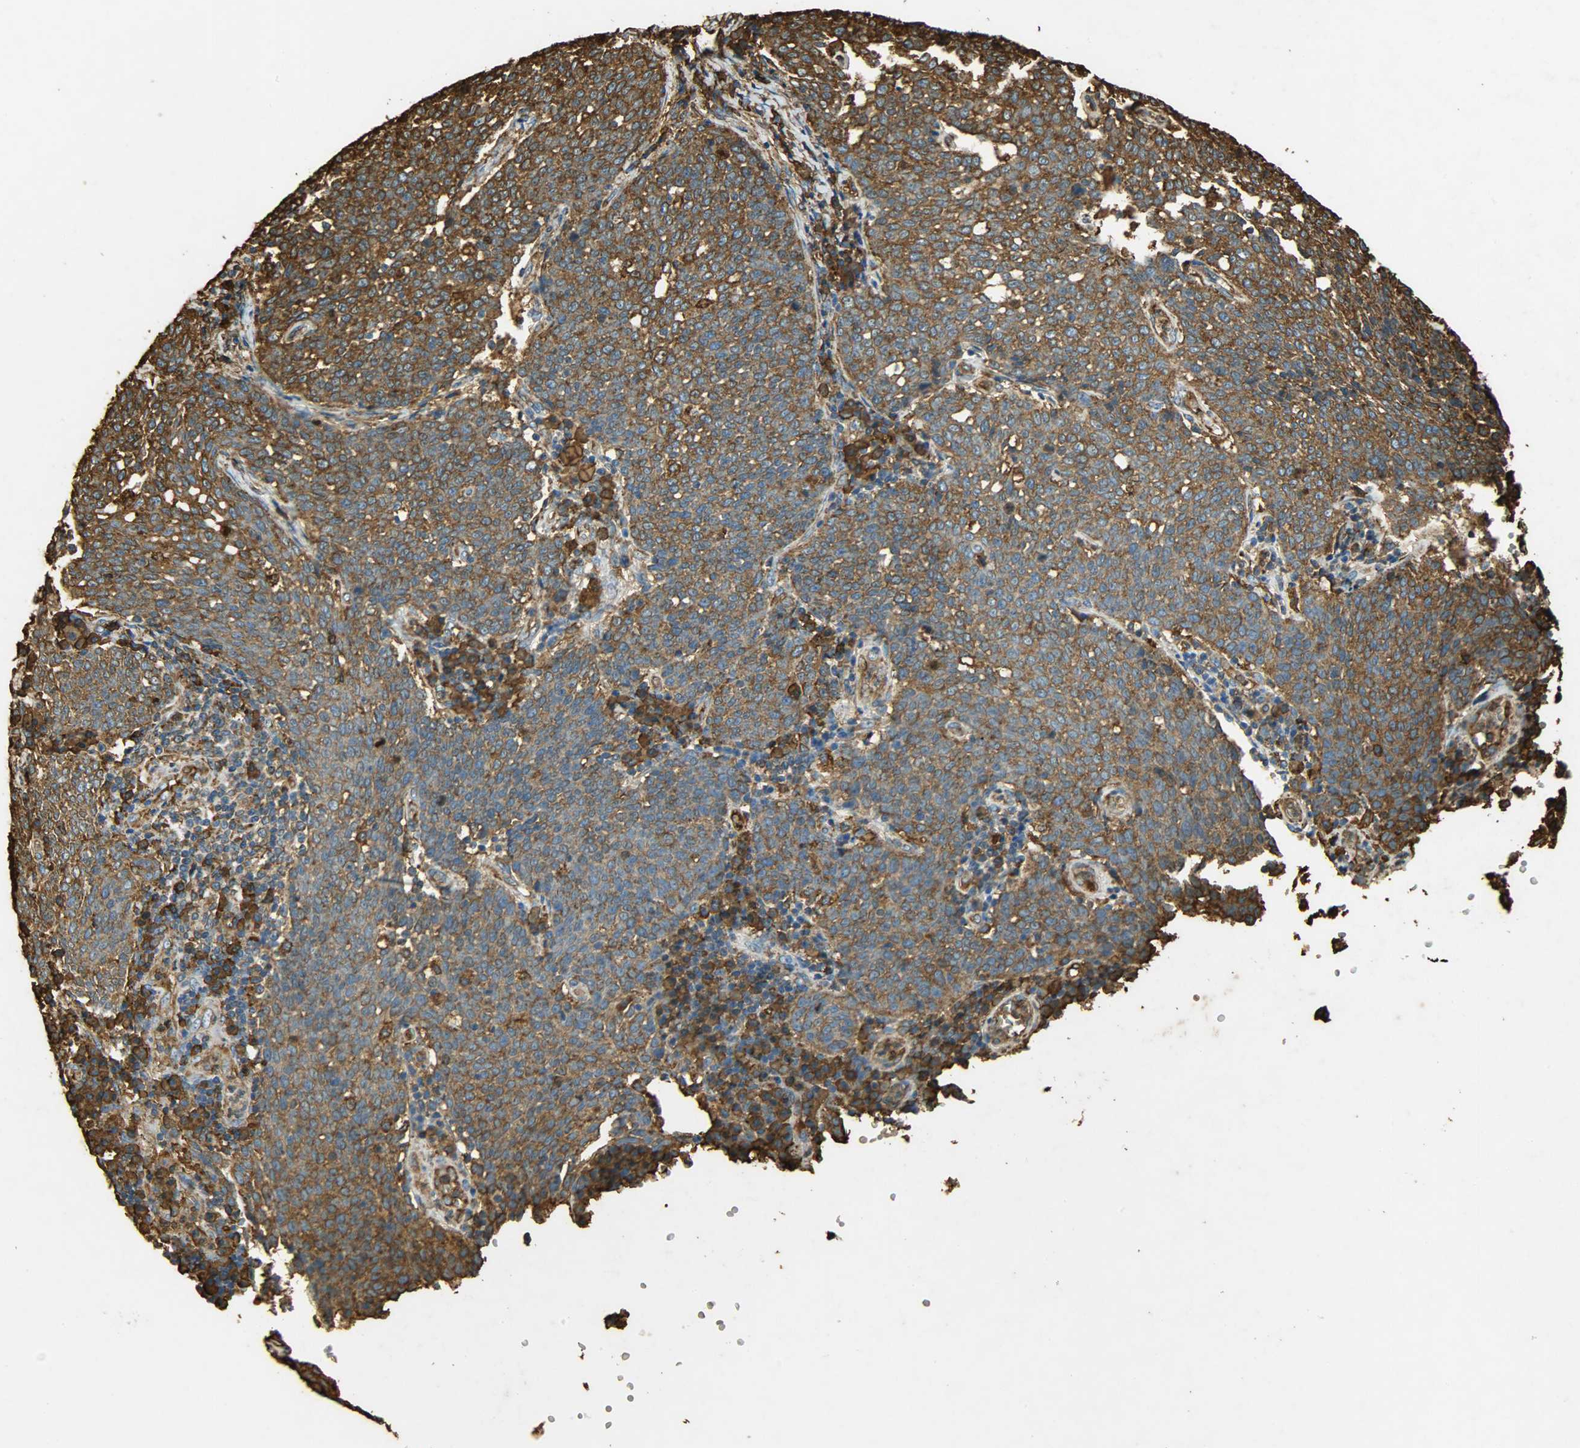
{"staining": {"intensity": "moderate", "quantity": ">75%", "location": "cytoplasmic/membranous"}, "tissue": "cervical cancer", "cell_type": "Tumor cells", "image_type": "cancer", "snomed": [{"axis": "morphology", "description": "Squamous cell carcinoma, NOS"}, {"axis": "topography", "description": "Cervix"}], "caption": "The image shows staining of cervical cancer (squamous cell carcinoma), revealing moderate cytoplasmic/membranous protein expression (brown color) within tumor cells.", "gene": "HSP90B1", "patient": {"sex": "female", "age": 34}}